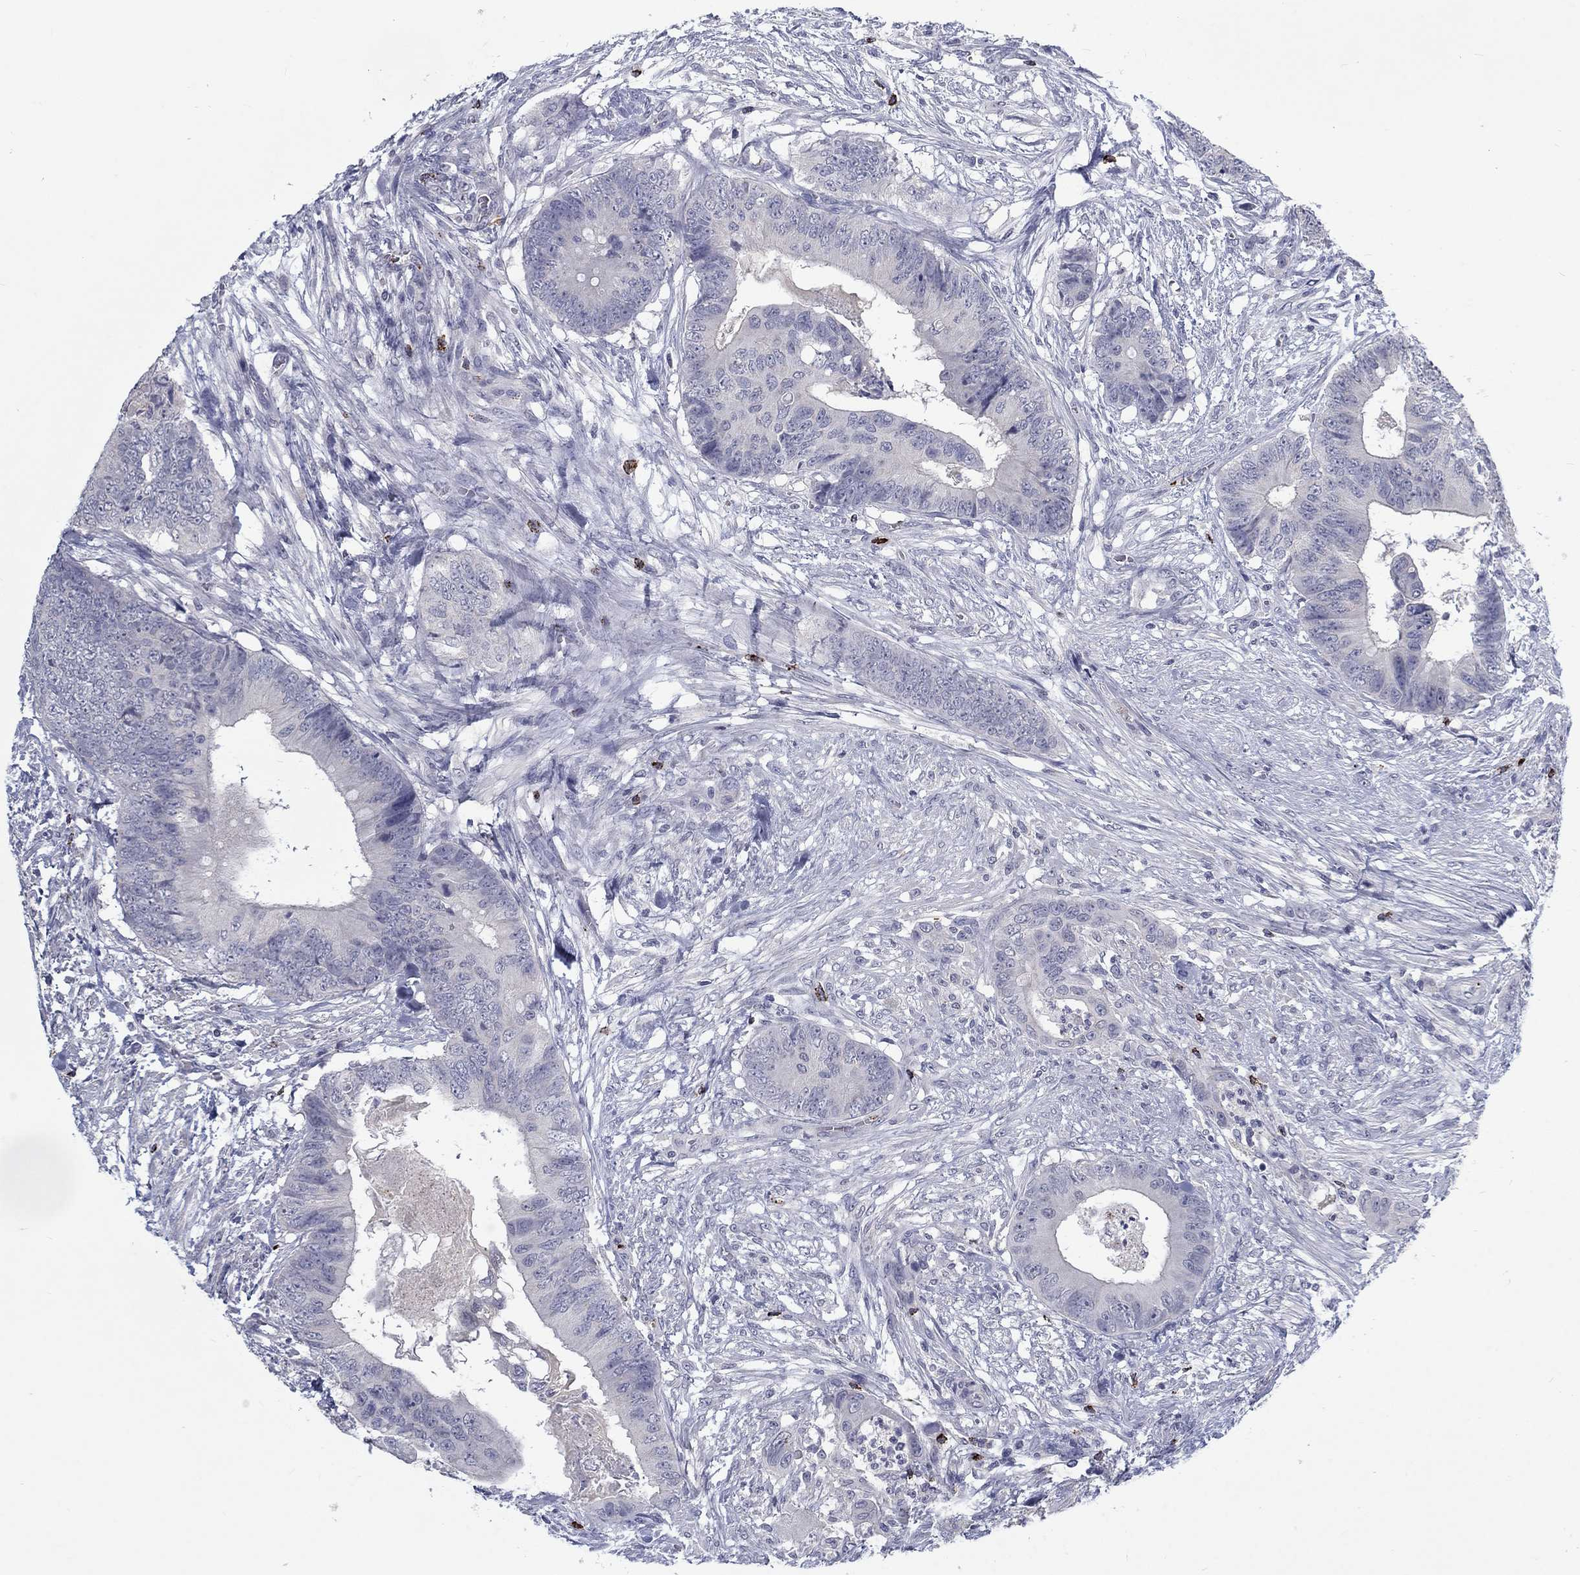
{"staining": {"intensity": "negative", "quantity": "none", "location": "none"}, "tissue": "colorectal cancer", "cell_type": "Tumor cells", "image_type": "cancer", "snomed": [{"axis": "morphology", "description": "Adenocarcinoma, NOS"}, {"axis": "topography", "description": "Colon"}], "caption": "This is a histopathology image of immunohistochemistry staining of colorectal adenocarcinoma, which shows no staining in tumor cells. Nuclei are stained in blue.", "gene": "GZMA", "patient": {"sex": "male", "age": 84}}